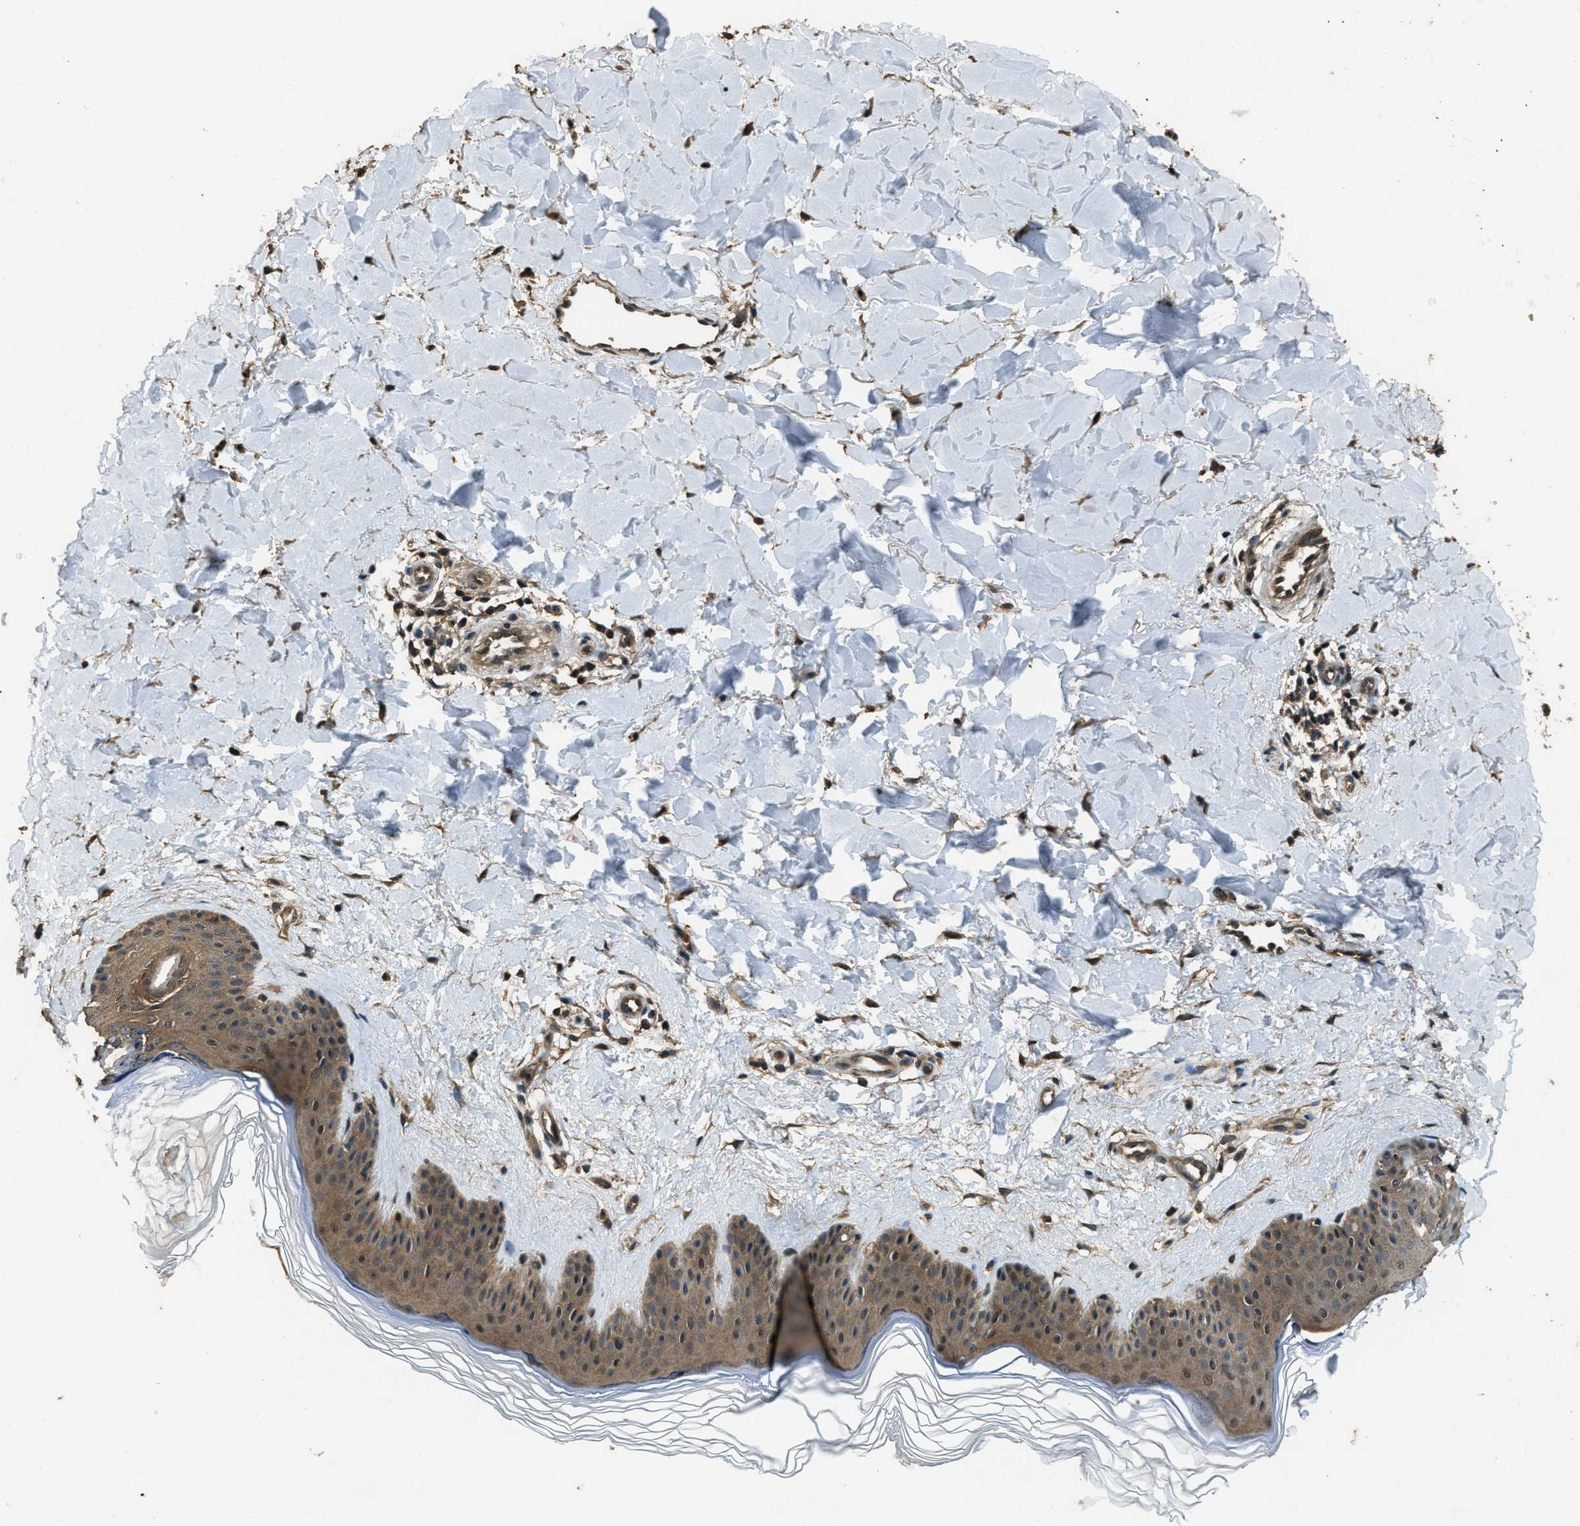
{"staining": {"intensity": "moderate", "quantity": ">75%", "location": "cytoplasmic/membranous"}, "tissue": "skin", "cell_type": "Fibroblasts", "image_type": "normal", "snomed": [{"axis": "morphology", "description": "Normal tissue, NOS"}, {"axis": "morphology", "description": "Malignant melanoma, Metastatic site"}, {"axis": "topography", "description": "Skin"}], "caption": "Skin stained with DAB (3,3'-diaminobenzidine) immunohistochemistry (IHC) demonstrates medium levels of moderate cytoplasmic/membranous staining in approximately >75% of fibroblasts. The staining was performed using DAB to visualize the protein expression in brown, while the nuclei were stained in blue with hematoxylin (Magnification: 20x).", "gene": "NUDCD3", "patient": {"sex": "male", "age": 41}}